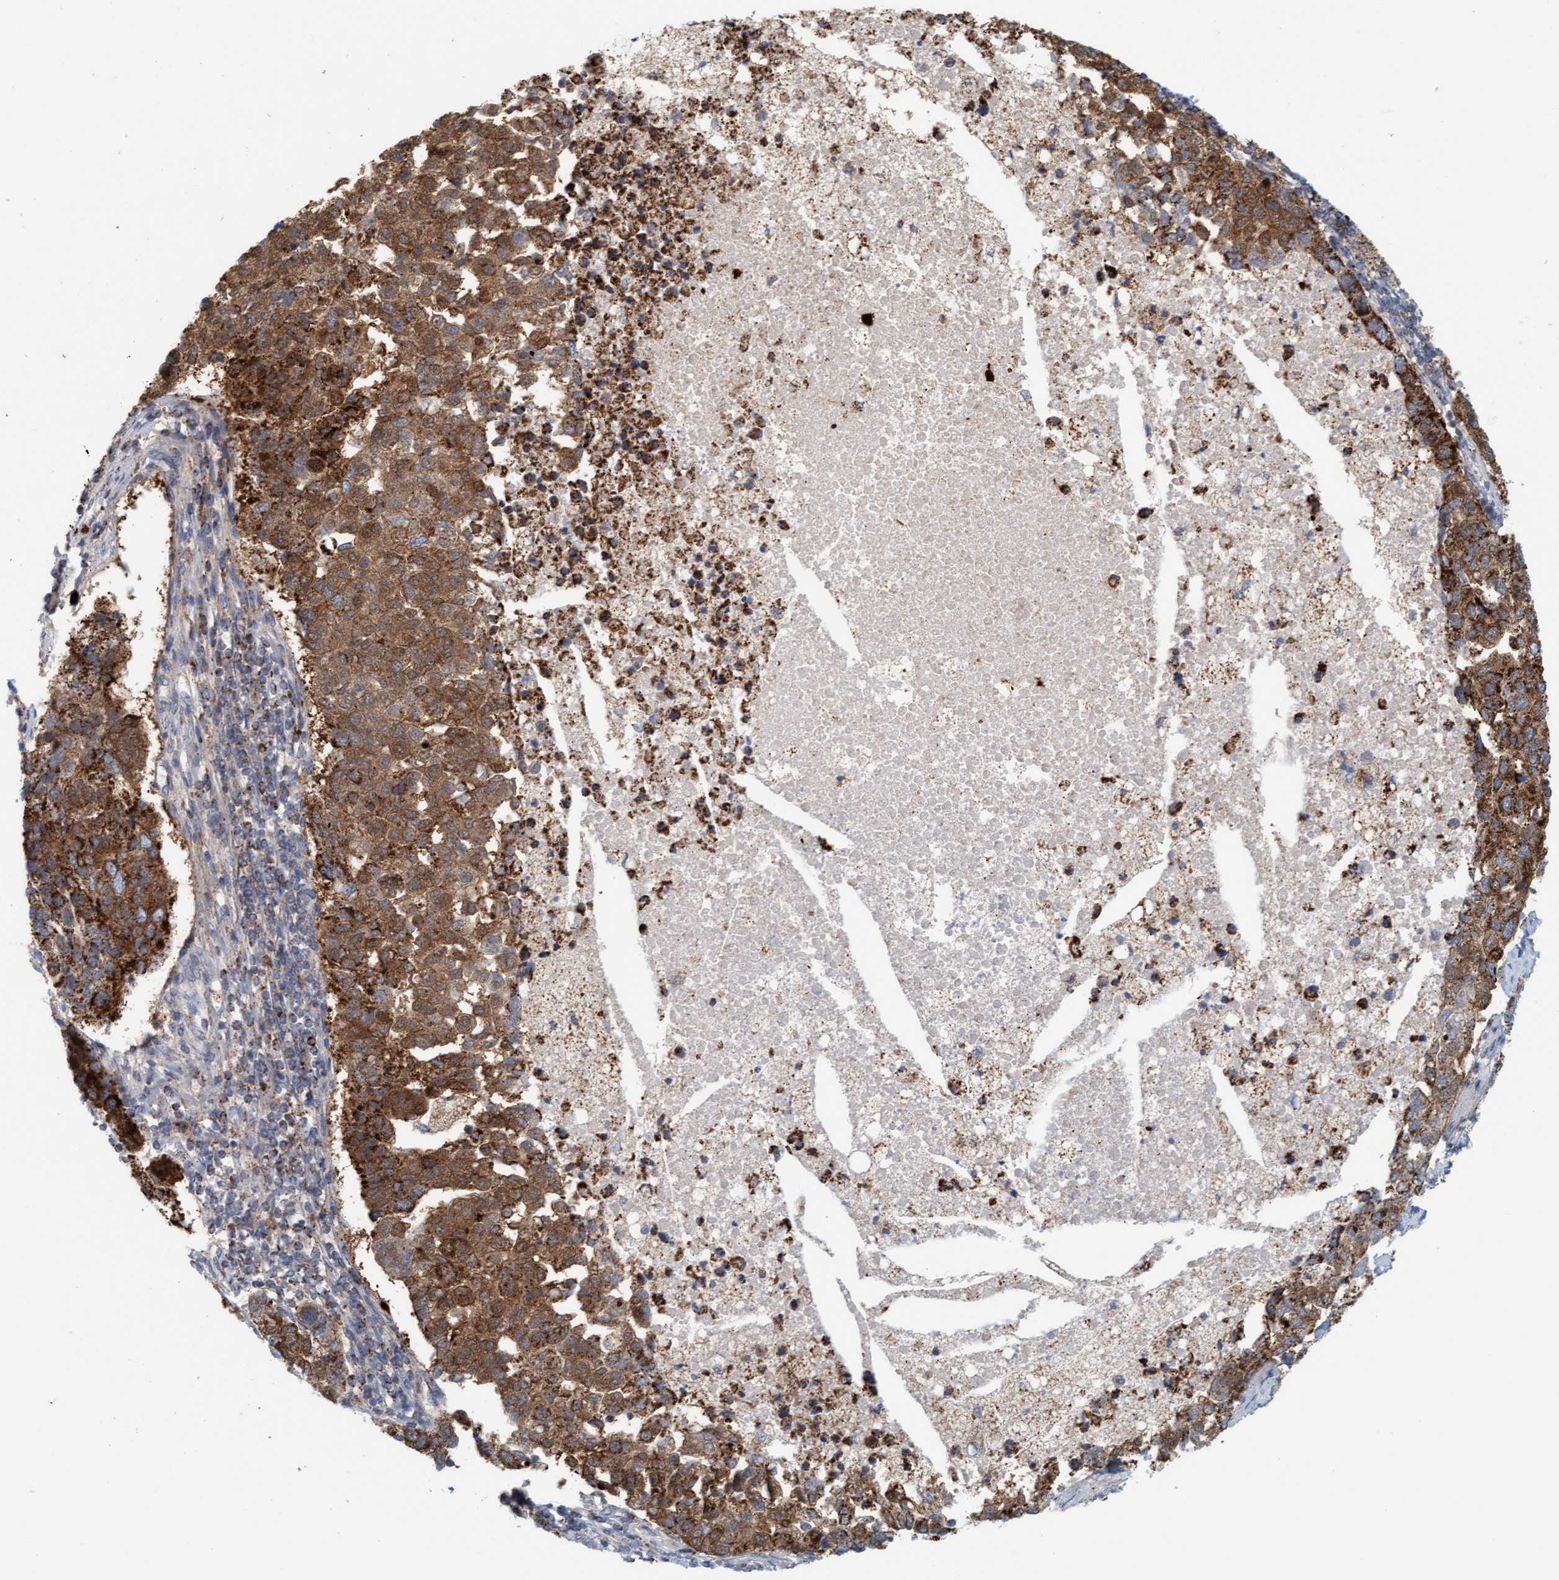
{"staining": {"intensity": "strong", "quantity": ">75%", "location": "cytoplasmic/membranous"}, "tissue": "pancreatic cancer", "cell_type": "Tumor cells", "image_type": "cancer", "snomed": [{"axis": "morphology", "description": "Adenocarcinoma, NOS"}, {"axis": "topography", "description": "Pancreas"}], "caption": "There is high levels of strong cytoplasmic/membranous positivity in tumor cells of pancreatic cancer, as demonstrated by immunohistochemical staining (brown color).", "gene": "B9D1", "patient": {"sex": "female", "age": 61}}